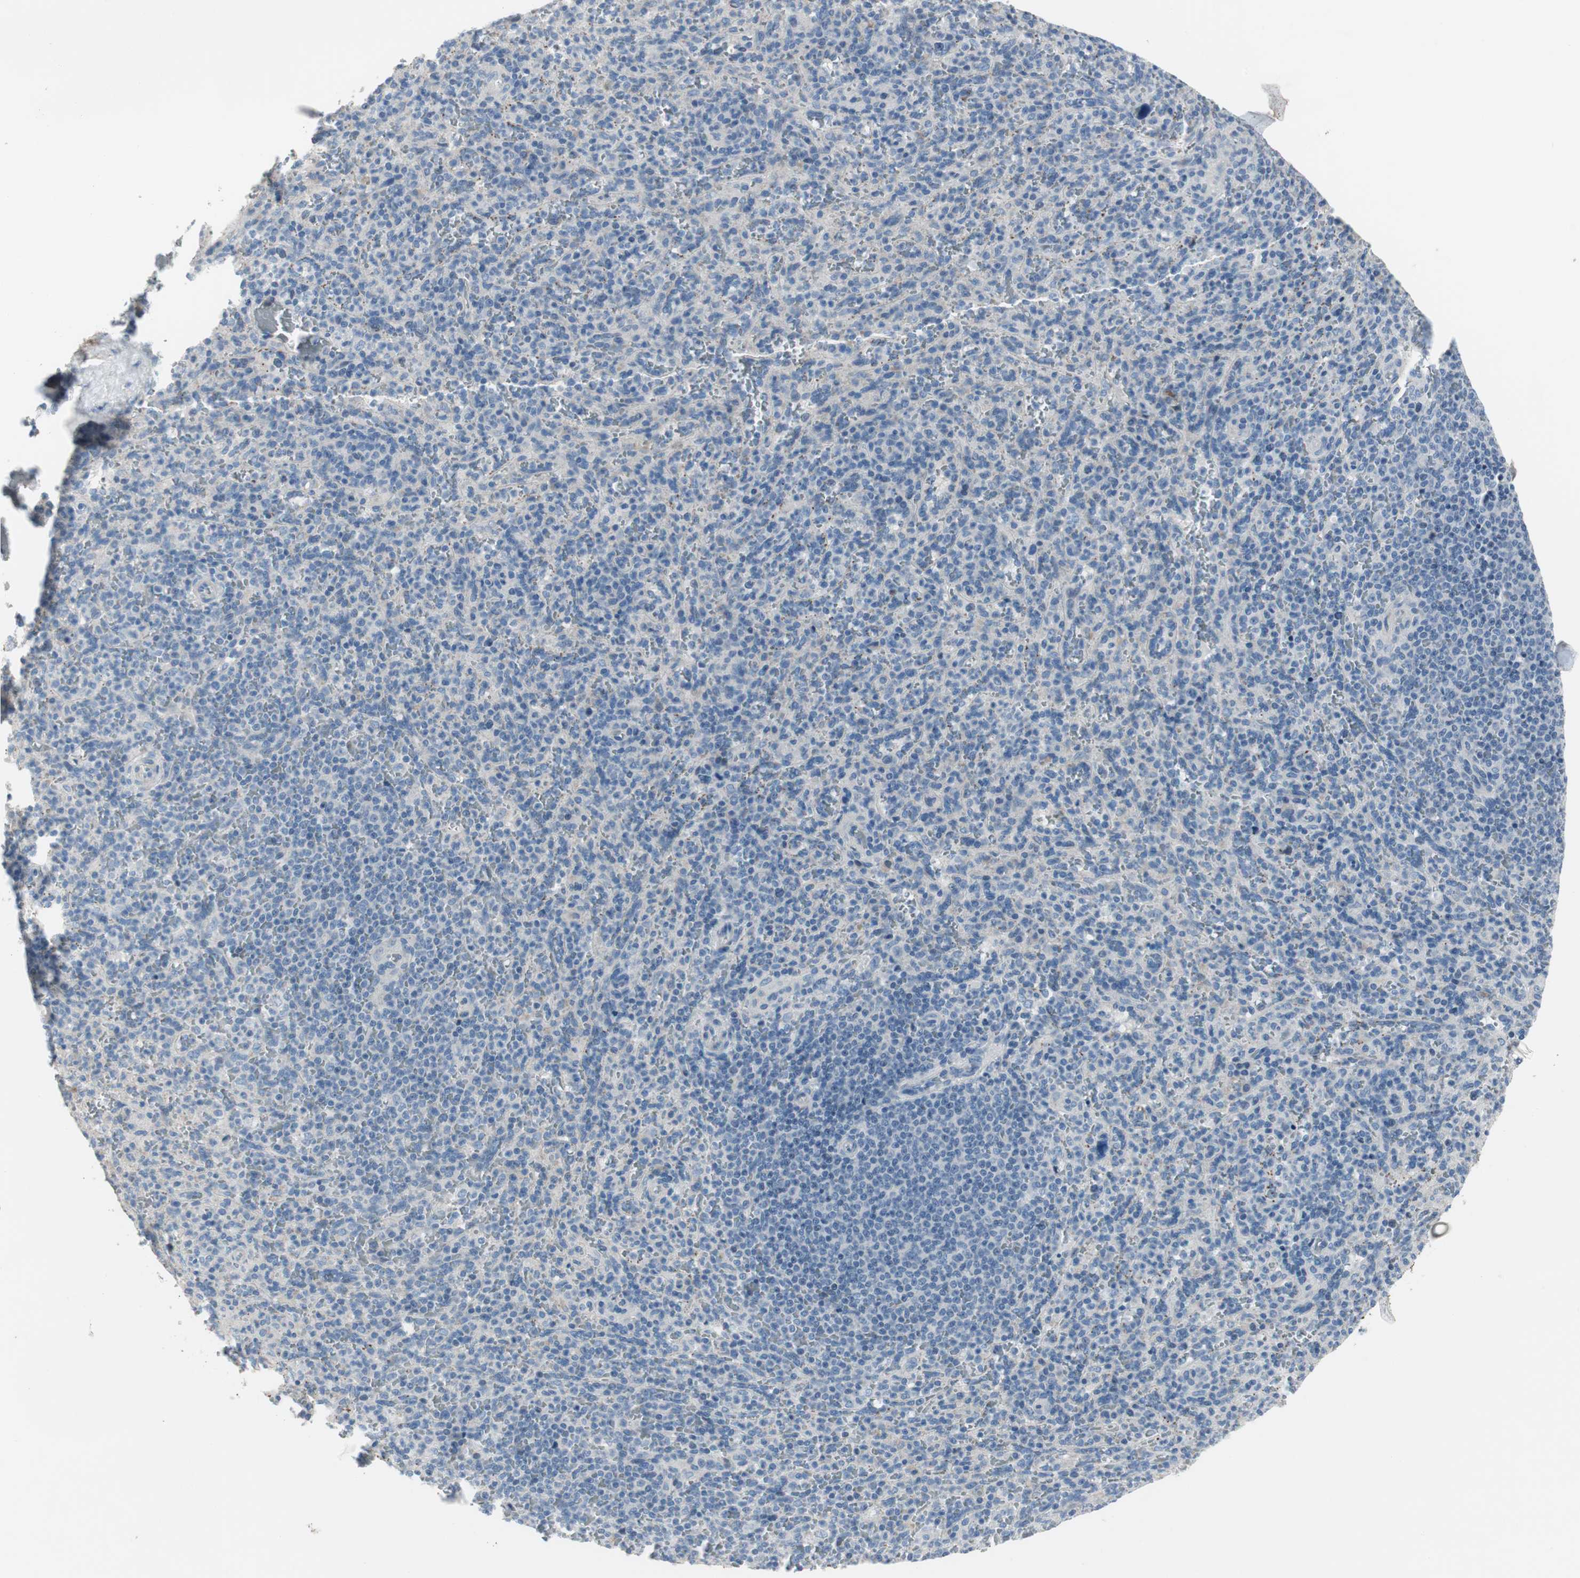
{"staining": {"intensity": "negative", "quantity": "none", "location": "none"}, "tissue": "spleen", "cell_type": "Cells in red pulp", "image_type": "normal", "snomed": [{"axis": "morphology", "description": "Normal tissue, NOS"}, {"axis": "topography", "description": "Spleen"}], "caption": "The micrograph displays no staining of cells in red pulp in unremarkable spleen.", "gene": "PIGR", "patient": {"sex": "male", "age": 36}}